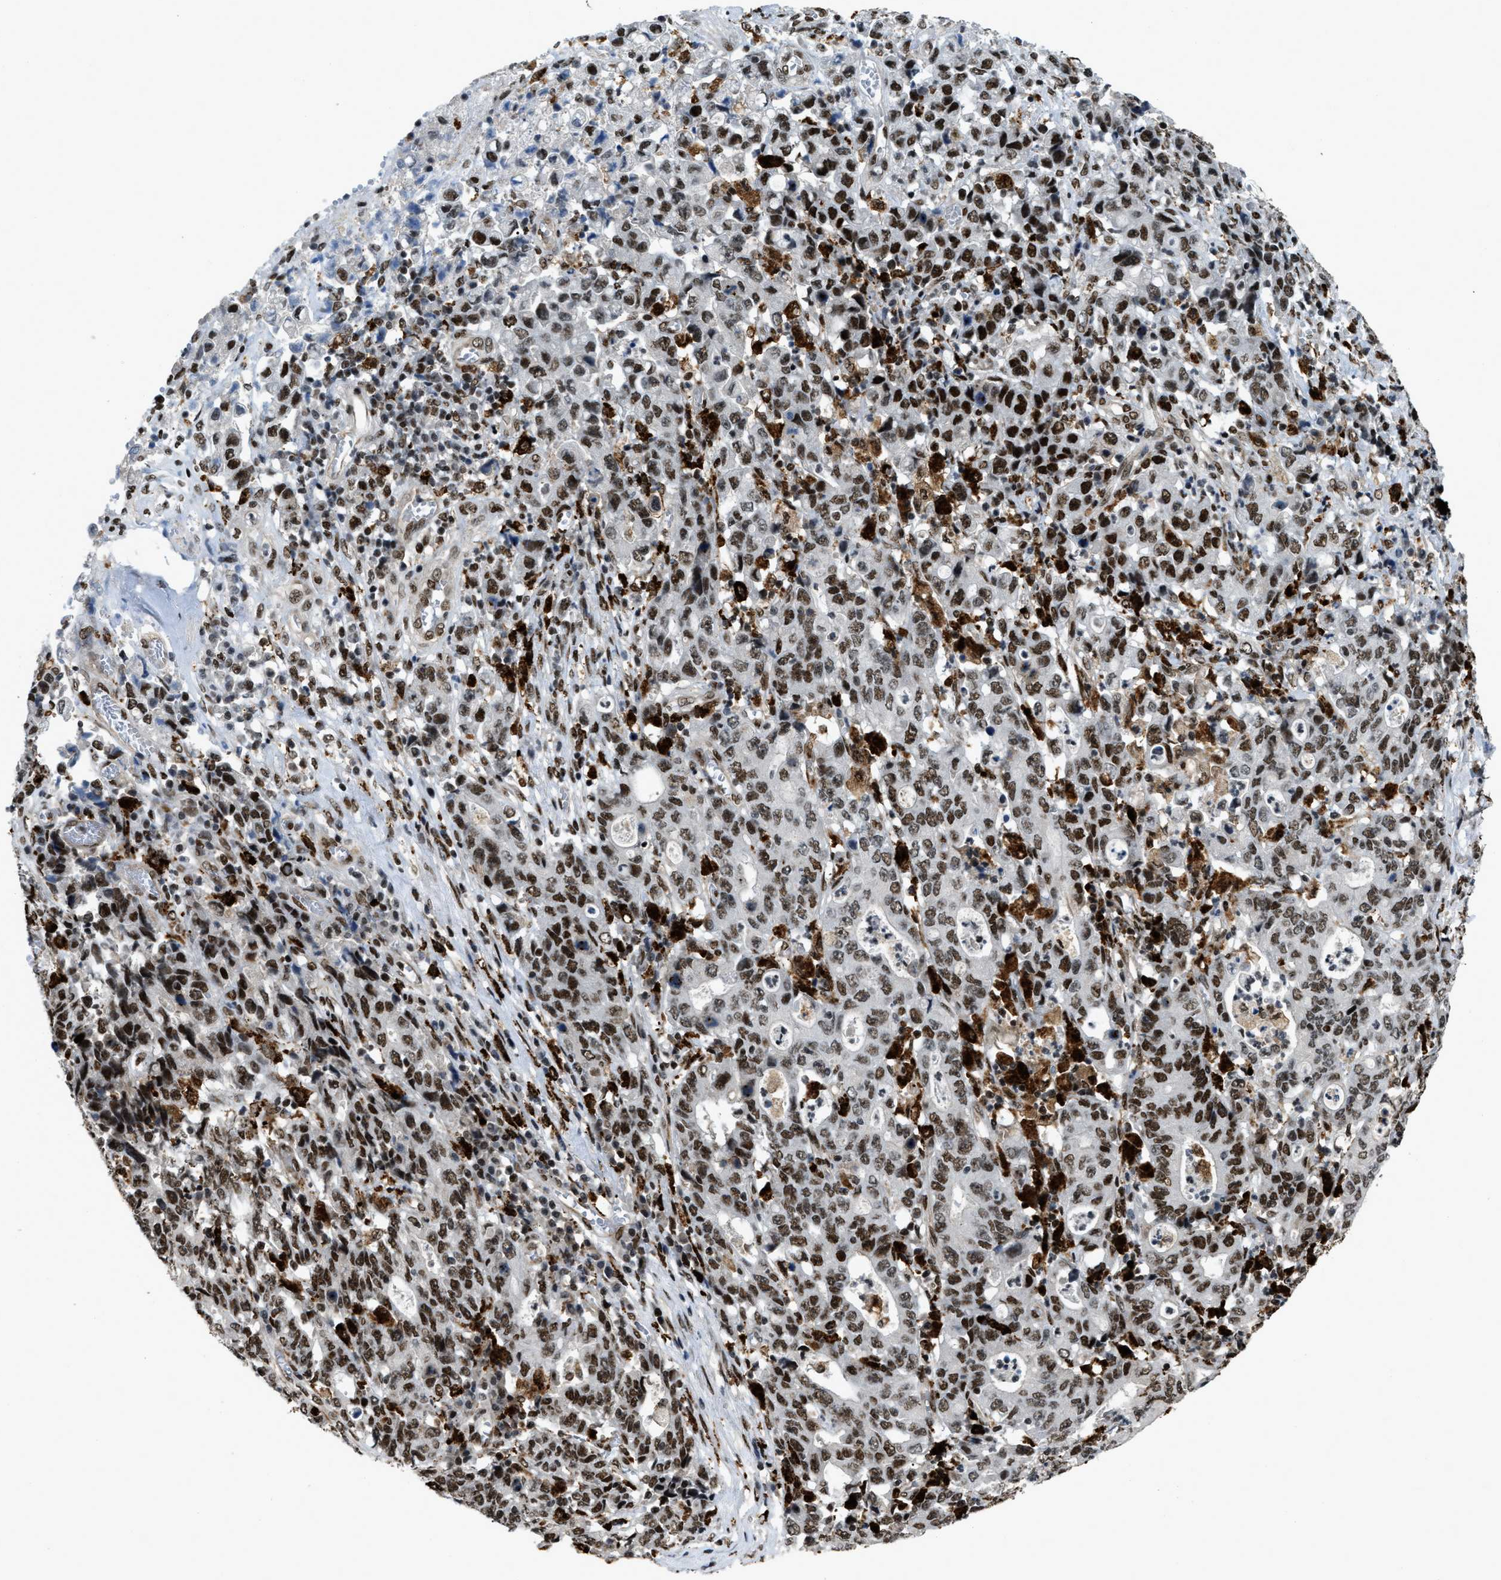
{"staining": {"intensity": "moderate", "quantity": ">75%", "location": "nuclear"}, "tissue": "stomach cancer", "cell_type": "Tumor cells", "image_type": "cancer", "snomed": [{"axis": "morphology", "description": "Adenocarcinoma, NOS"}, {"axis": "topography", "description": "Stomach, upper"}], "caption": "DAB immunohistochemical staining of human stomach cancer (adenocarcinoma) reveals moderate nuclear protein staining in about >75% of tumor cells.", "gene": "NUMA1", "patient": {"sex": "male", "age": 69}}